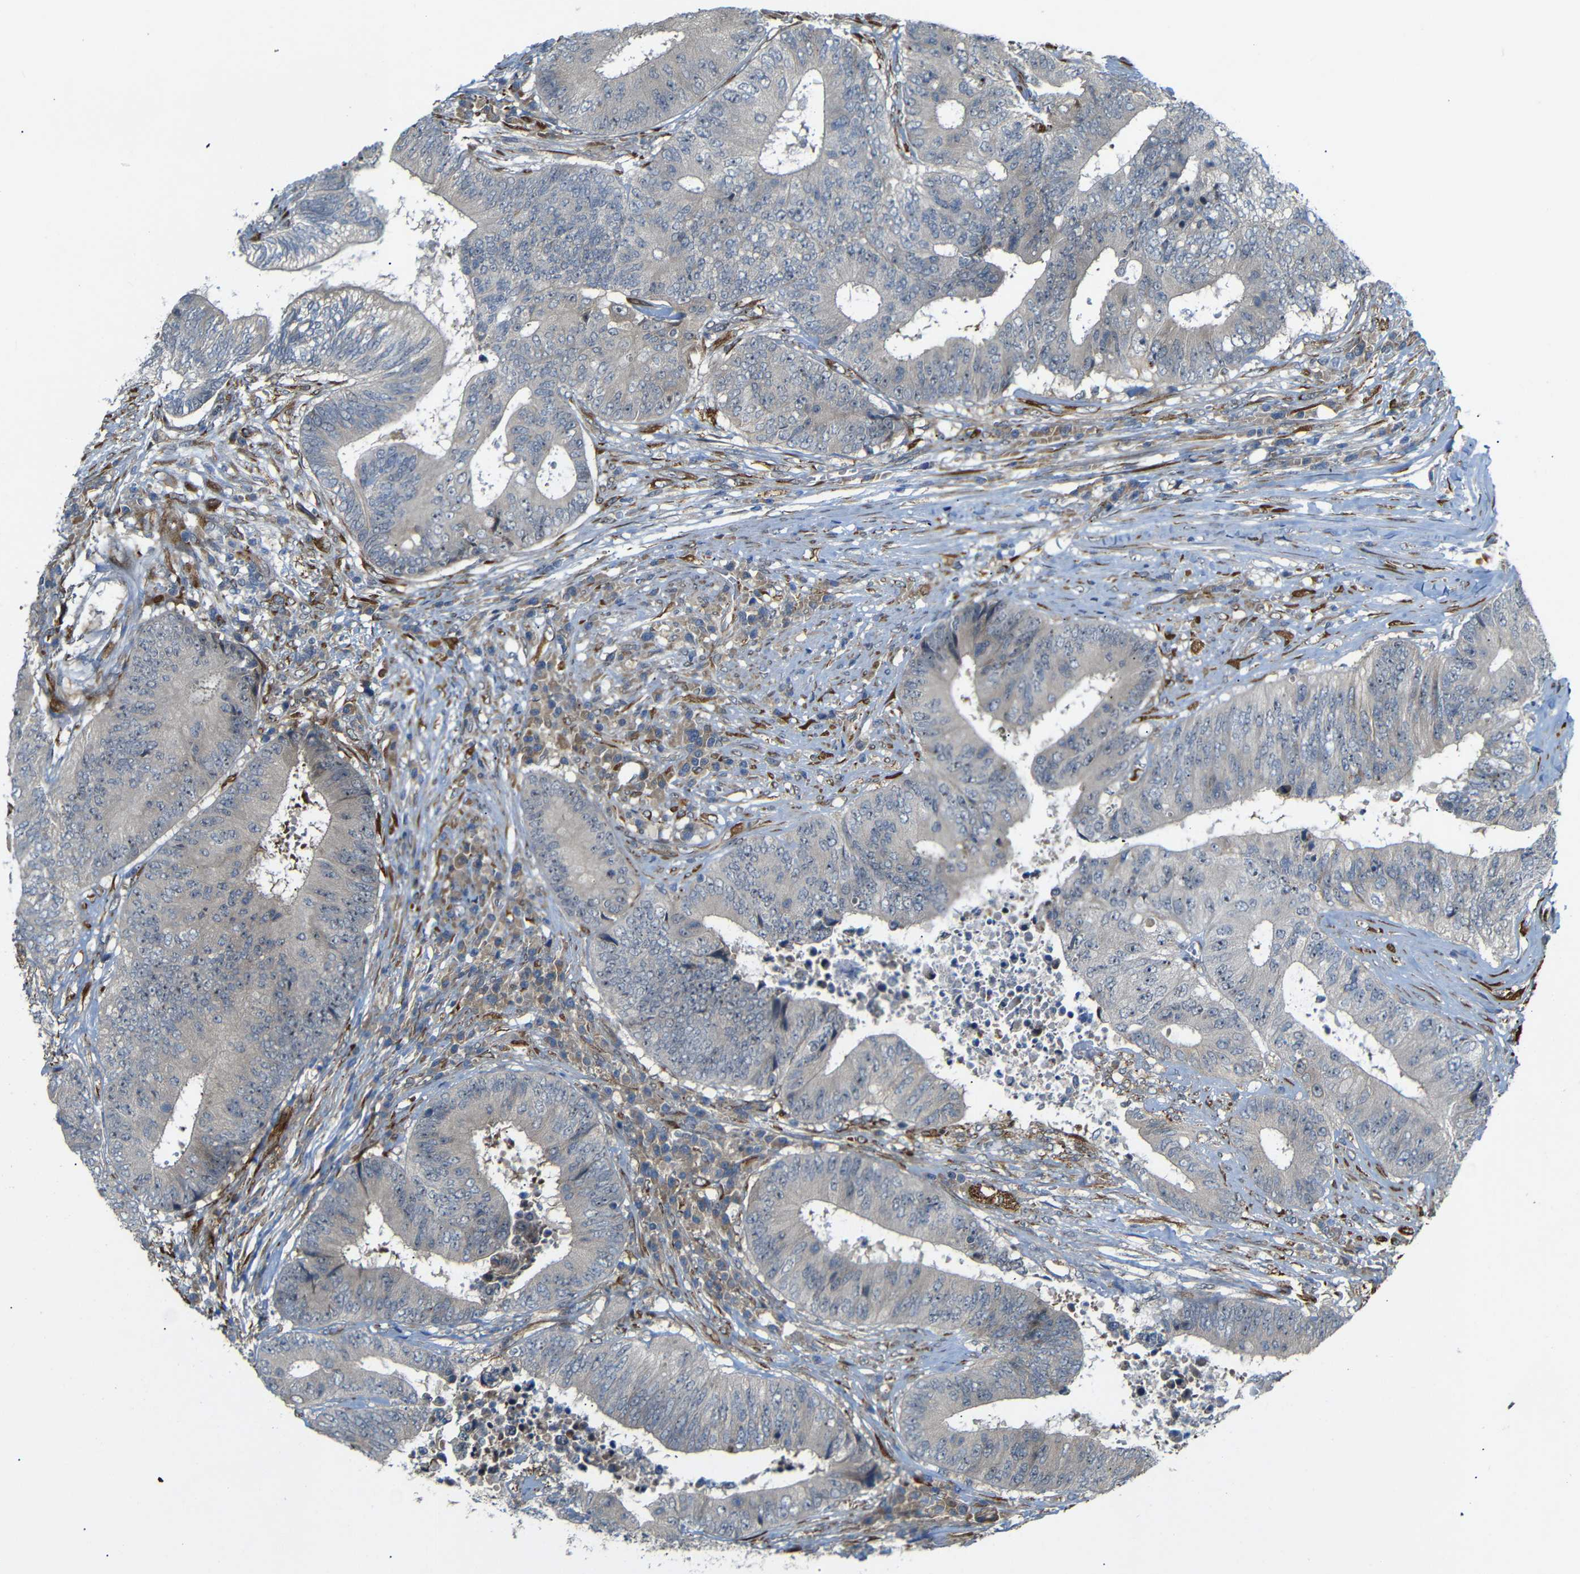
{"staining": {"intensity": "negative", "quantity": "none", "location": "none"}, "tissue": "colorectal cancer", "cell_type": "Tumor cells", "image_type": "cancer", "snomed": [{"axis": "morphology", "description": "Adenocarcinoma, NOS"}, {"axis": "topography", "description": "Rectum"}], "caption": "Immunohistochemical staining of human adenocarcinoma (colorectal) demonstrates no significant expression in tumor cells.", "gene": "P3H2", "patient": {"sex": "male", "age": 72}}